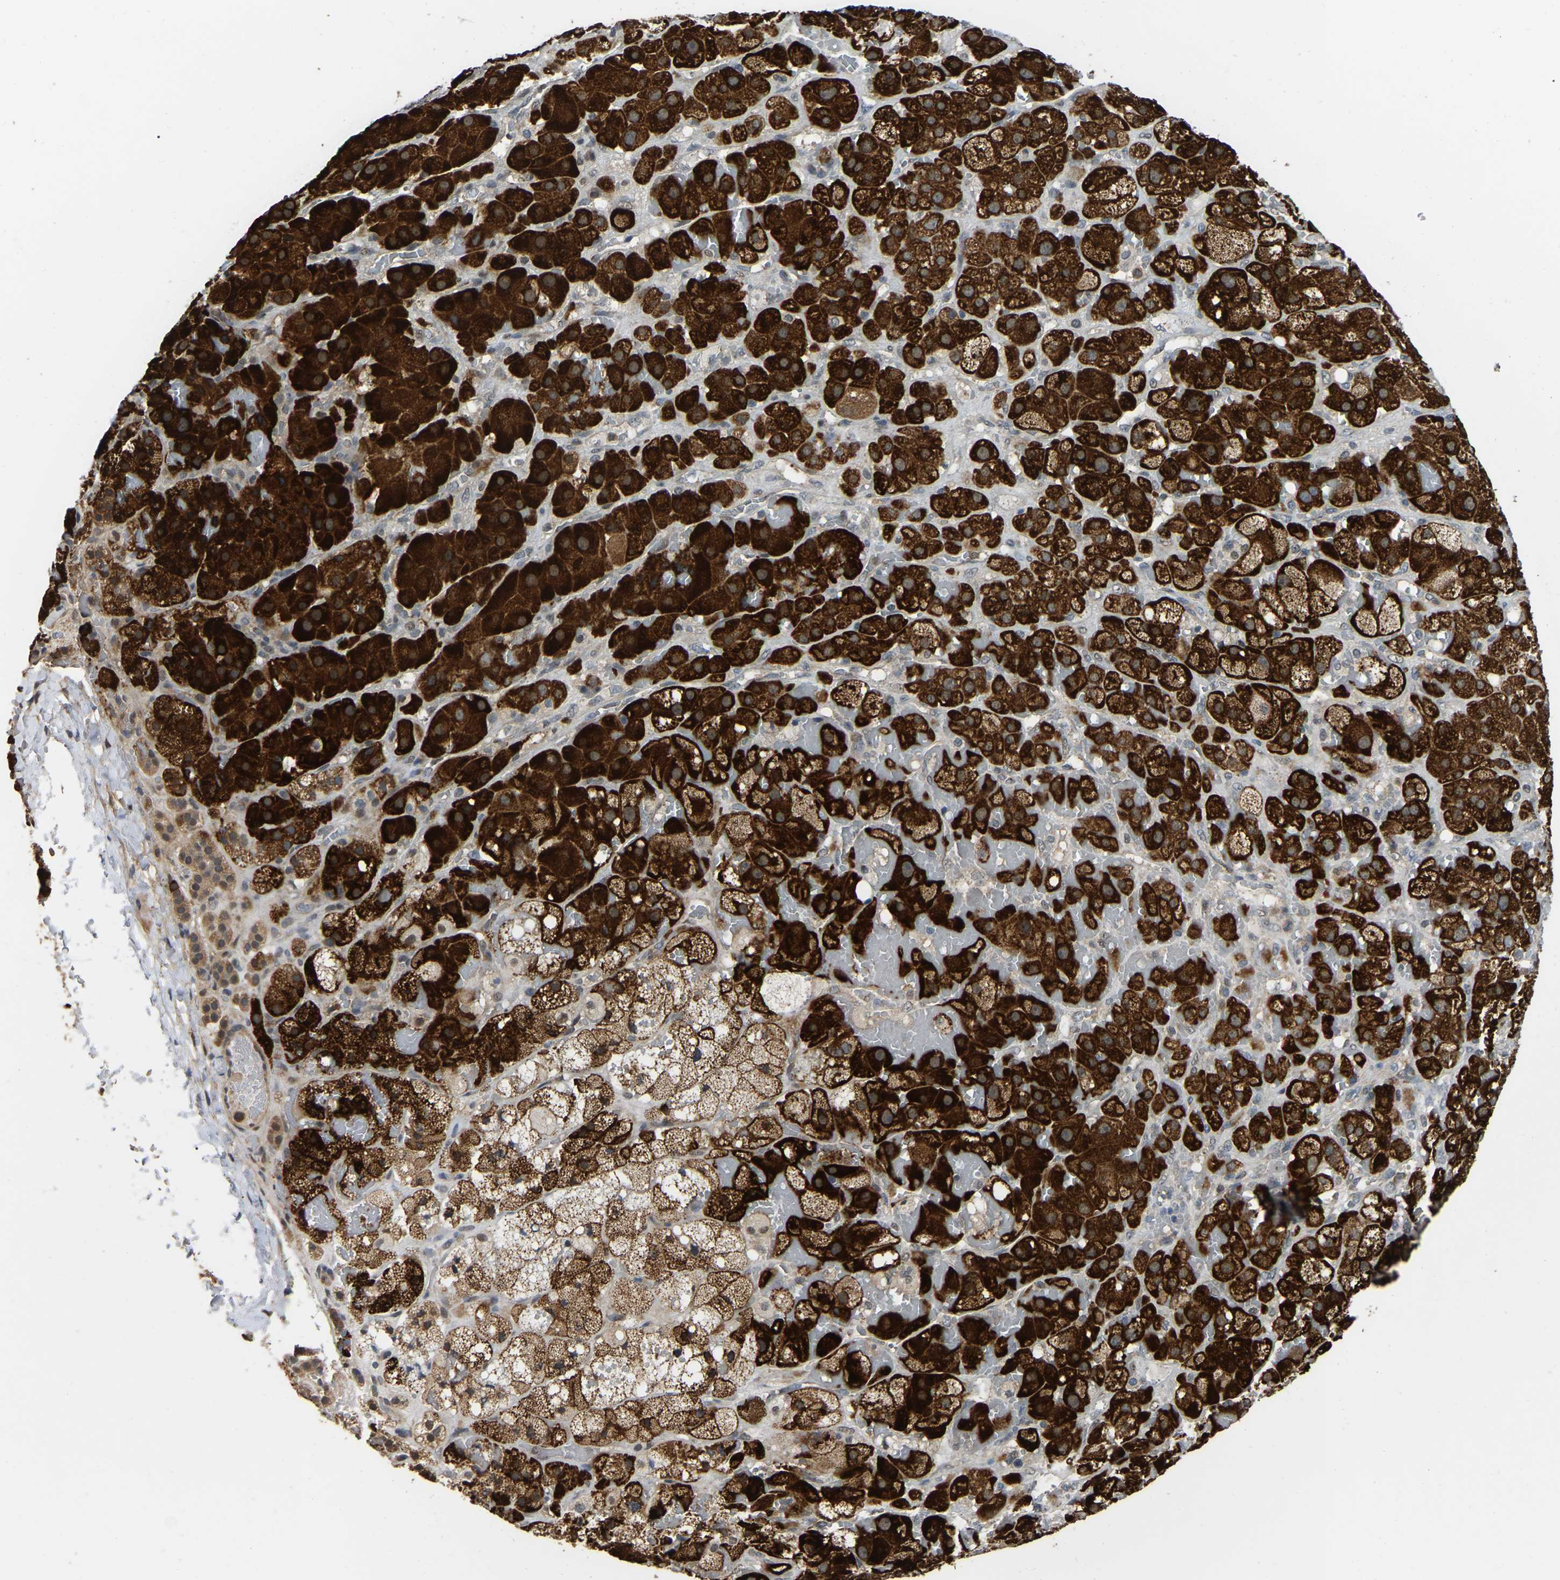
{"staining": {"intensity": "strong", "quantity": ">75%", "location": "cytoplasmic/membranous"}, "tissue": "adrenal gland", "cell_type": "Glandular cells", "image_type": "normal", "snomed": [{"axis": "morphology", "description": "Normal tissue, NOS"}, {"axis": "topography", "description": "Adrenal gland"}], "caption": "The photomicrograph exhibits a brown stain indicating the presence of a protein in the cytoplasmic/membranous of glandular cells in adrenal gland.", "gene": "FAM219A", "patient": {"sex": "female", "age": 47}}